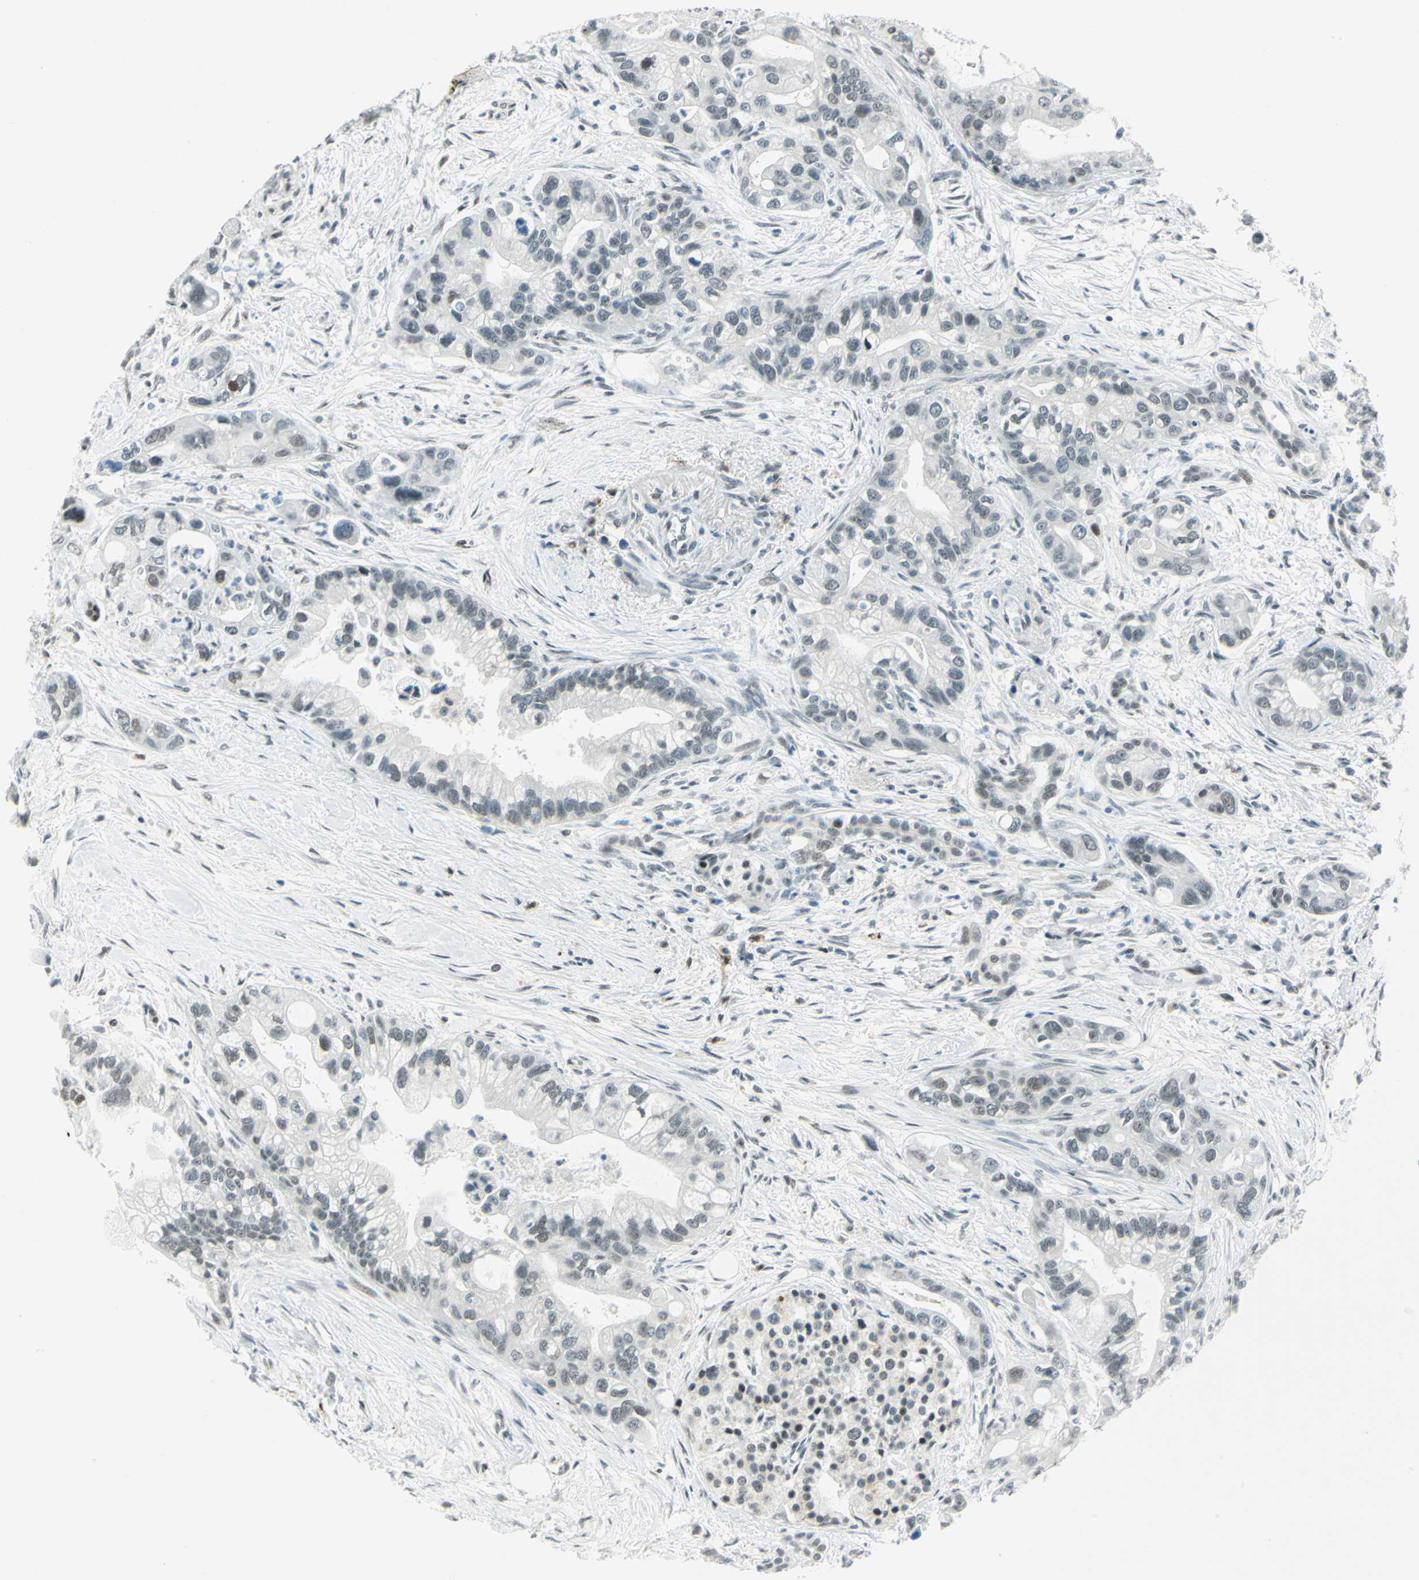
{"staining": {"intensity": "weak", "quantity": "<25%", "location": "nuclear"}, "tissue": "pancreatic cancer", "cell_type": "Tumor cells", "image_type": "cancer", "snomed": [{"axis": "morphology", "description": "Adenocarcinoma, NOS"}, {"axis": "topography", "description": "Pancreas"}], "caption": "Adenocarcinoma (pancreatic) was stained to show a protein in brown. There is no significant positivity in tumor cells.", "gene": "MTMR10", "patient": {"sex": "male", "age": 70}}